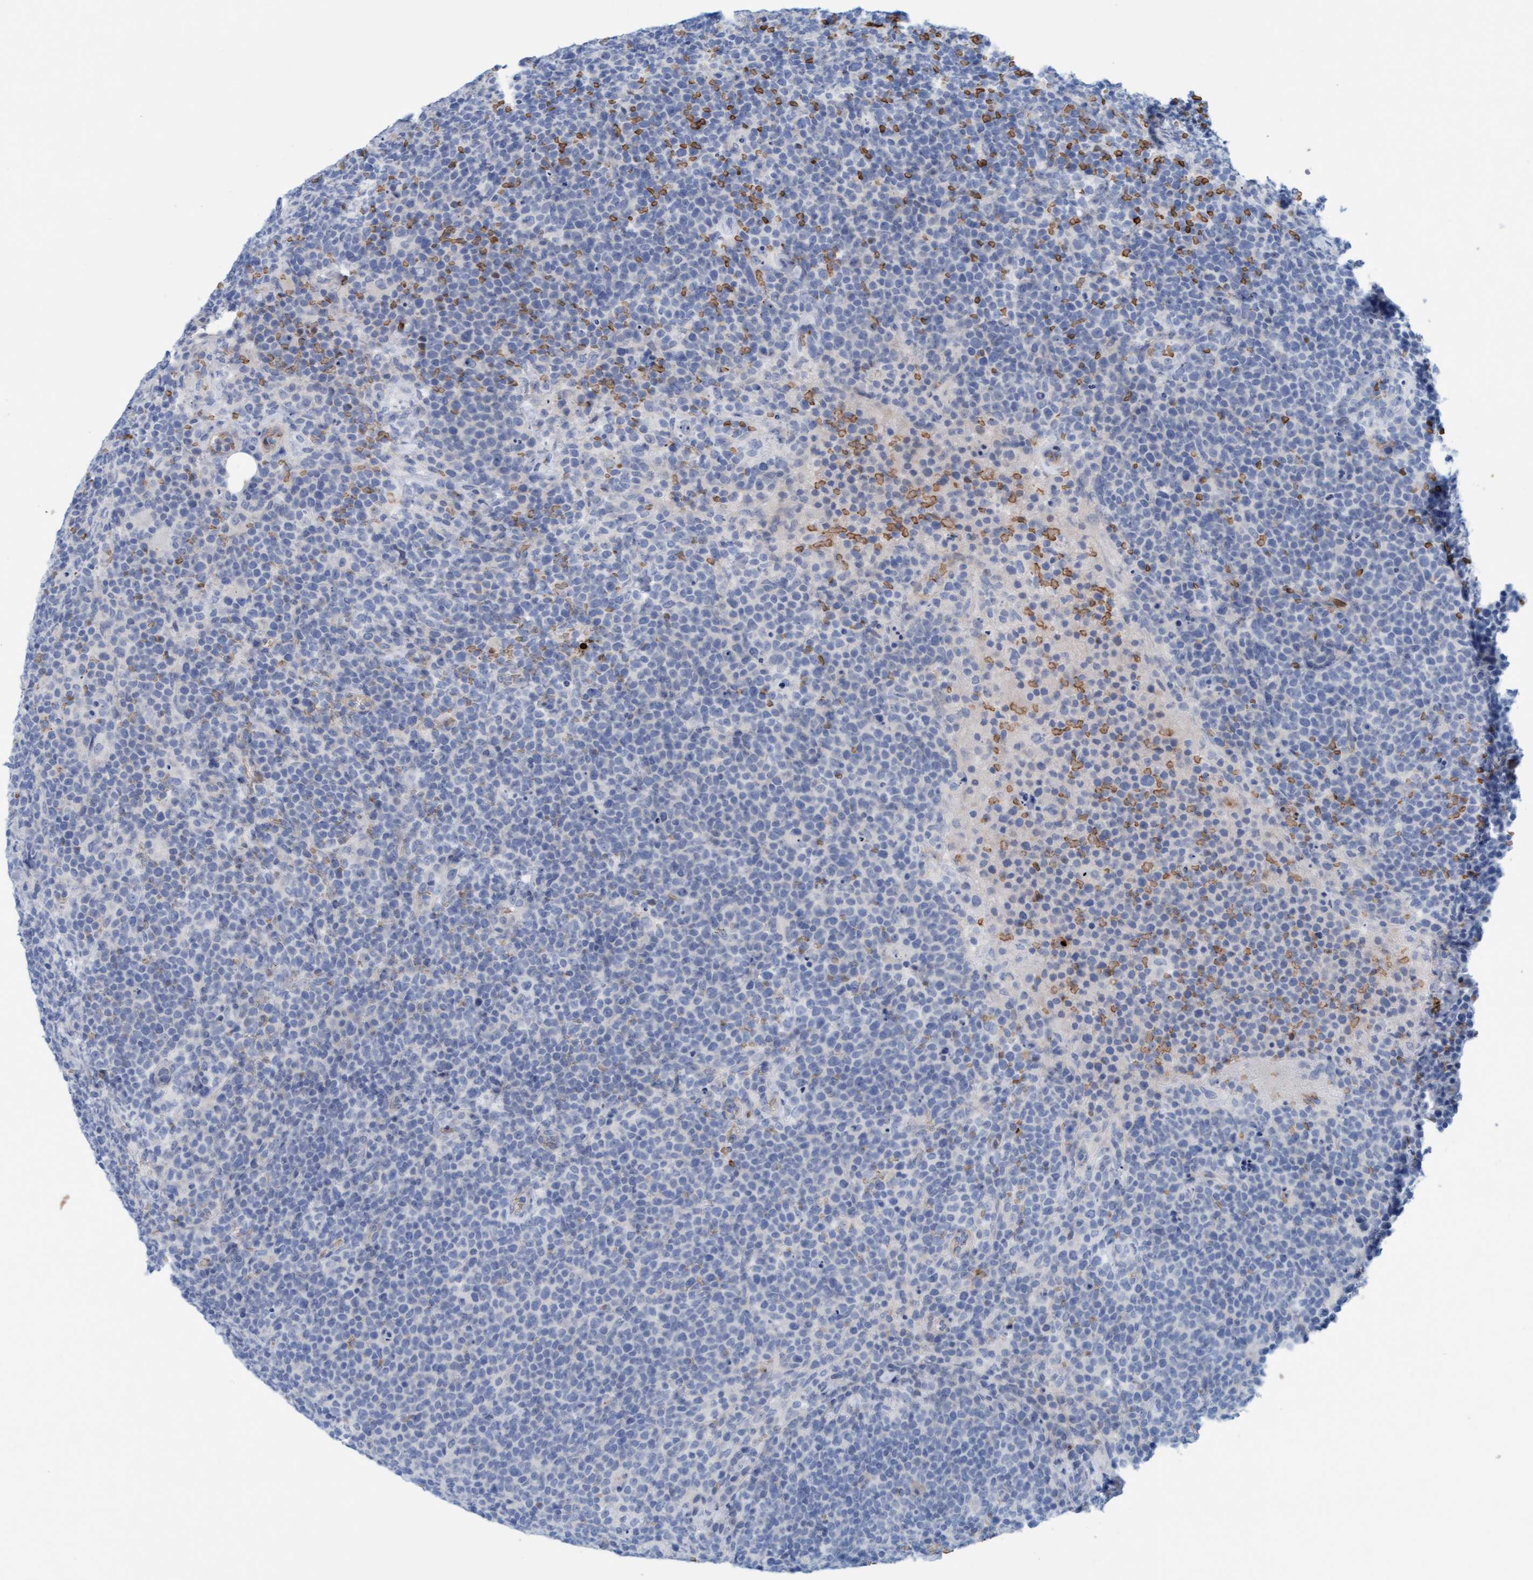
{"staining": {"intensity": "negative", "quantity": "none", "location": "none"}, "tissue": "lymphoma", "cell_type": "Tumor cells", "image_type": "cancer", "snomed": [{"axis": "morphology", "description": "Malignant lymphoma, non-Hodgkin's type, High grade"}, {"axis": "topography", "description": "Lymph node"}], "caption": "A micrograph of malignant lymphoma, non-Hodgkin's type (high-grade) stained for a protein displays no brown staining in tumor cells. Nuclei are stained in blue.", "gene": "P2RX5", "patient": {"sex": "male", "age": 61}}